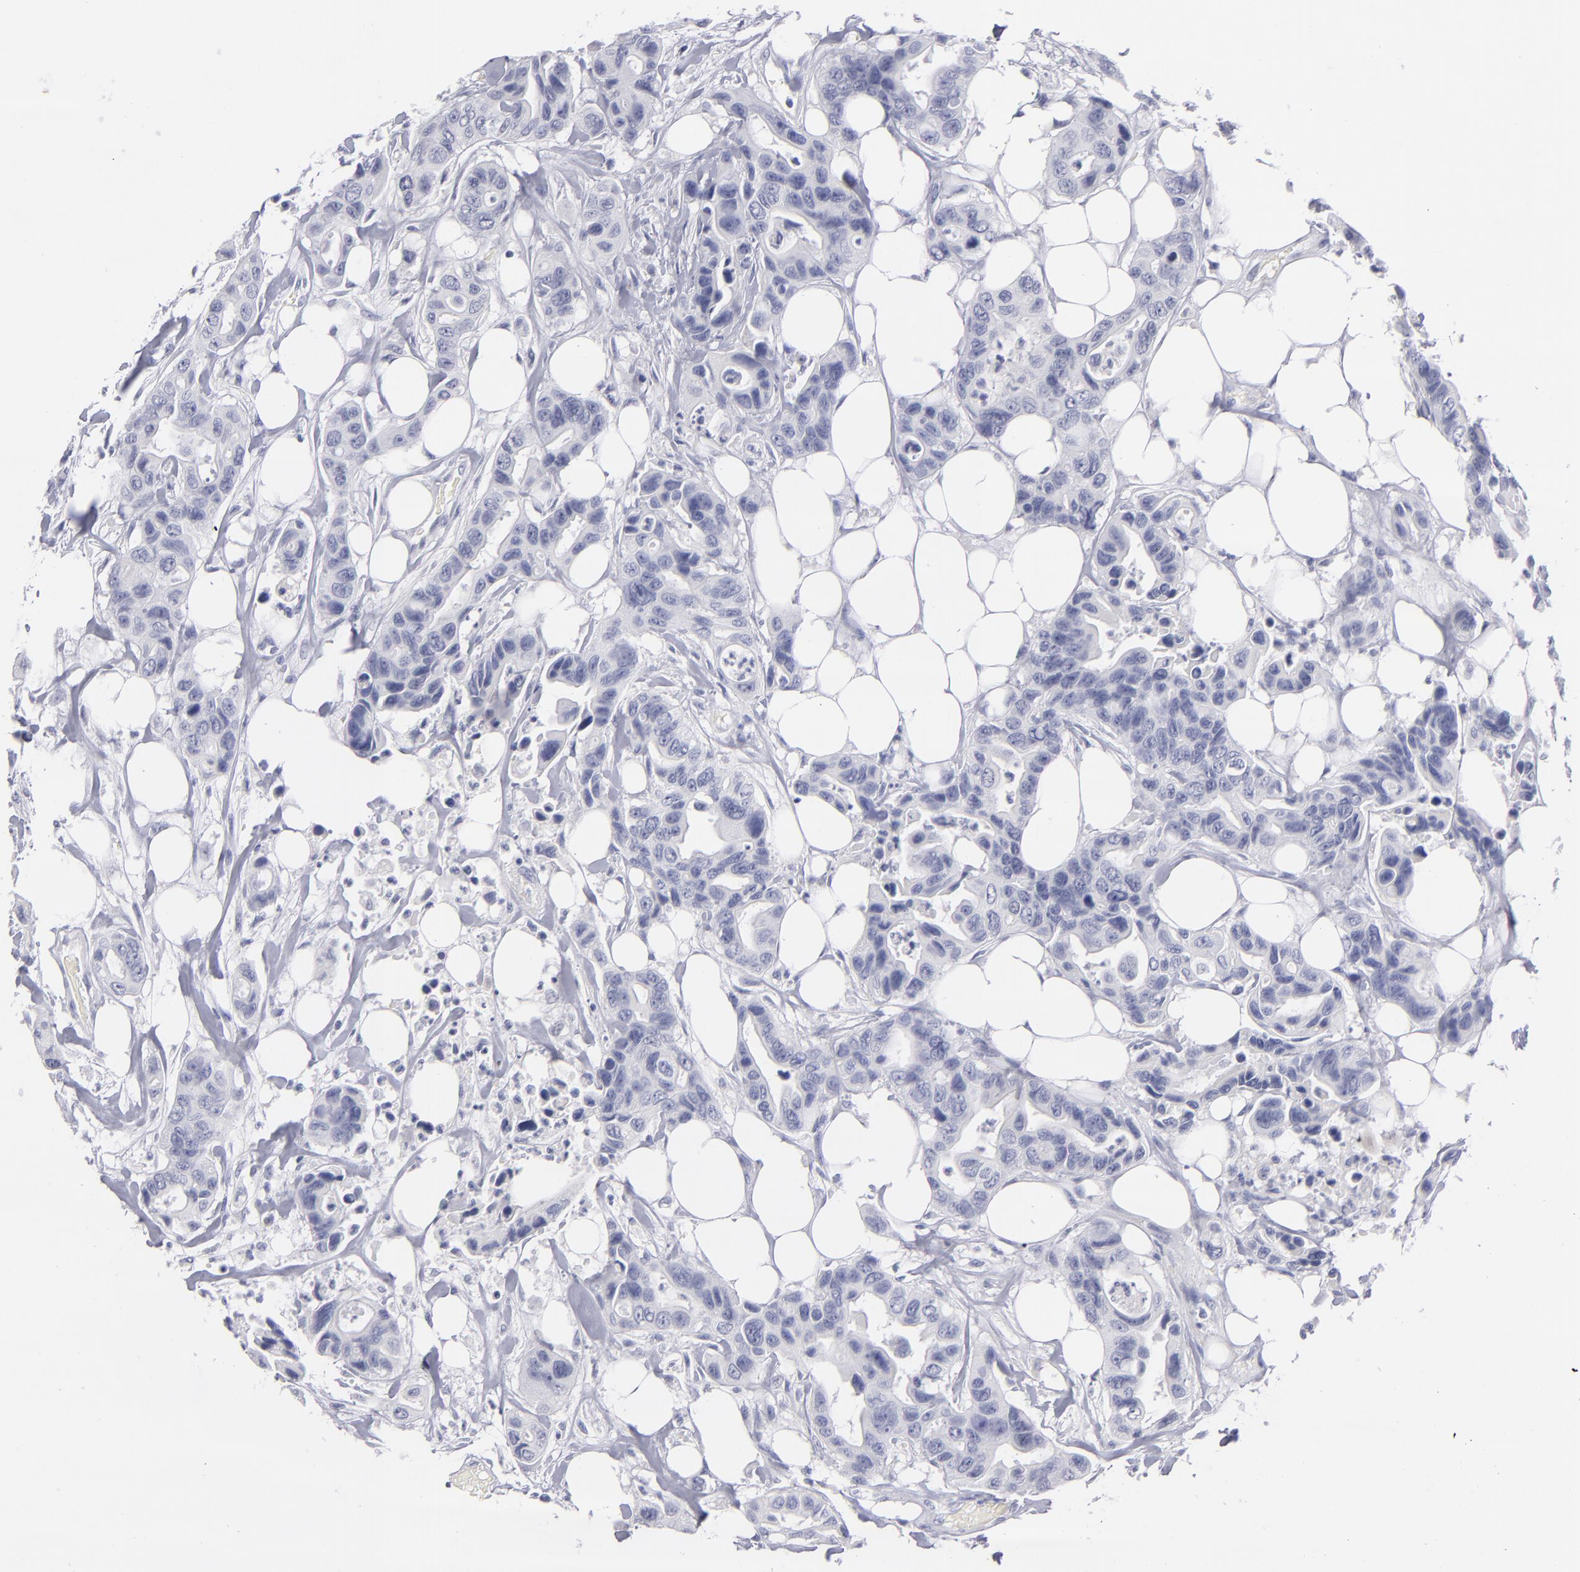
{"staining": {"intensity": "negative", "quantity": "none", "location": "none"}, "tissue": "colorectal cancer", "cell_type": "Tumor cells", "image_type": "cancer", "snomed": [{"axis": "morphology", "description": "Adenocarcinoma, NOS"}, {"axis": "topography", "description": "Colon"}], "caption": "DAB (3,3'-diaminobenzidine) immunohistochemical staining of adenocarcinoma (colorectal) displays no significant positivity in tumor cells.", "gene": "MYH11", "patient": {"sex": "female", "age": 70}}